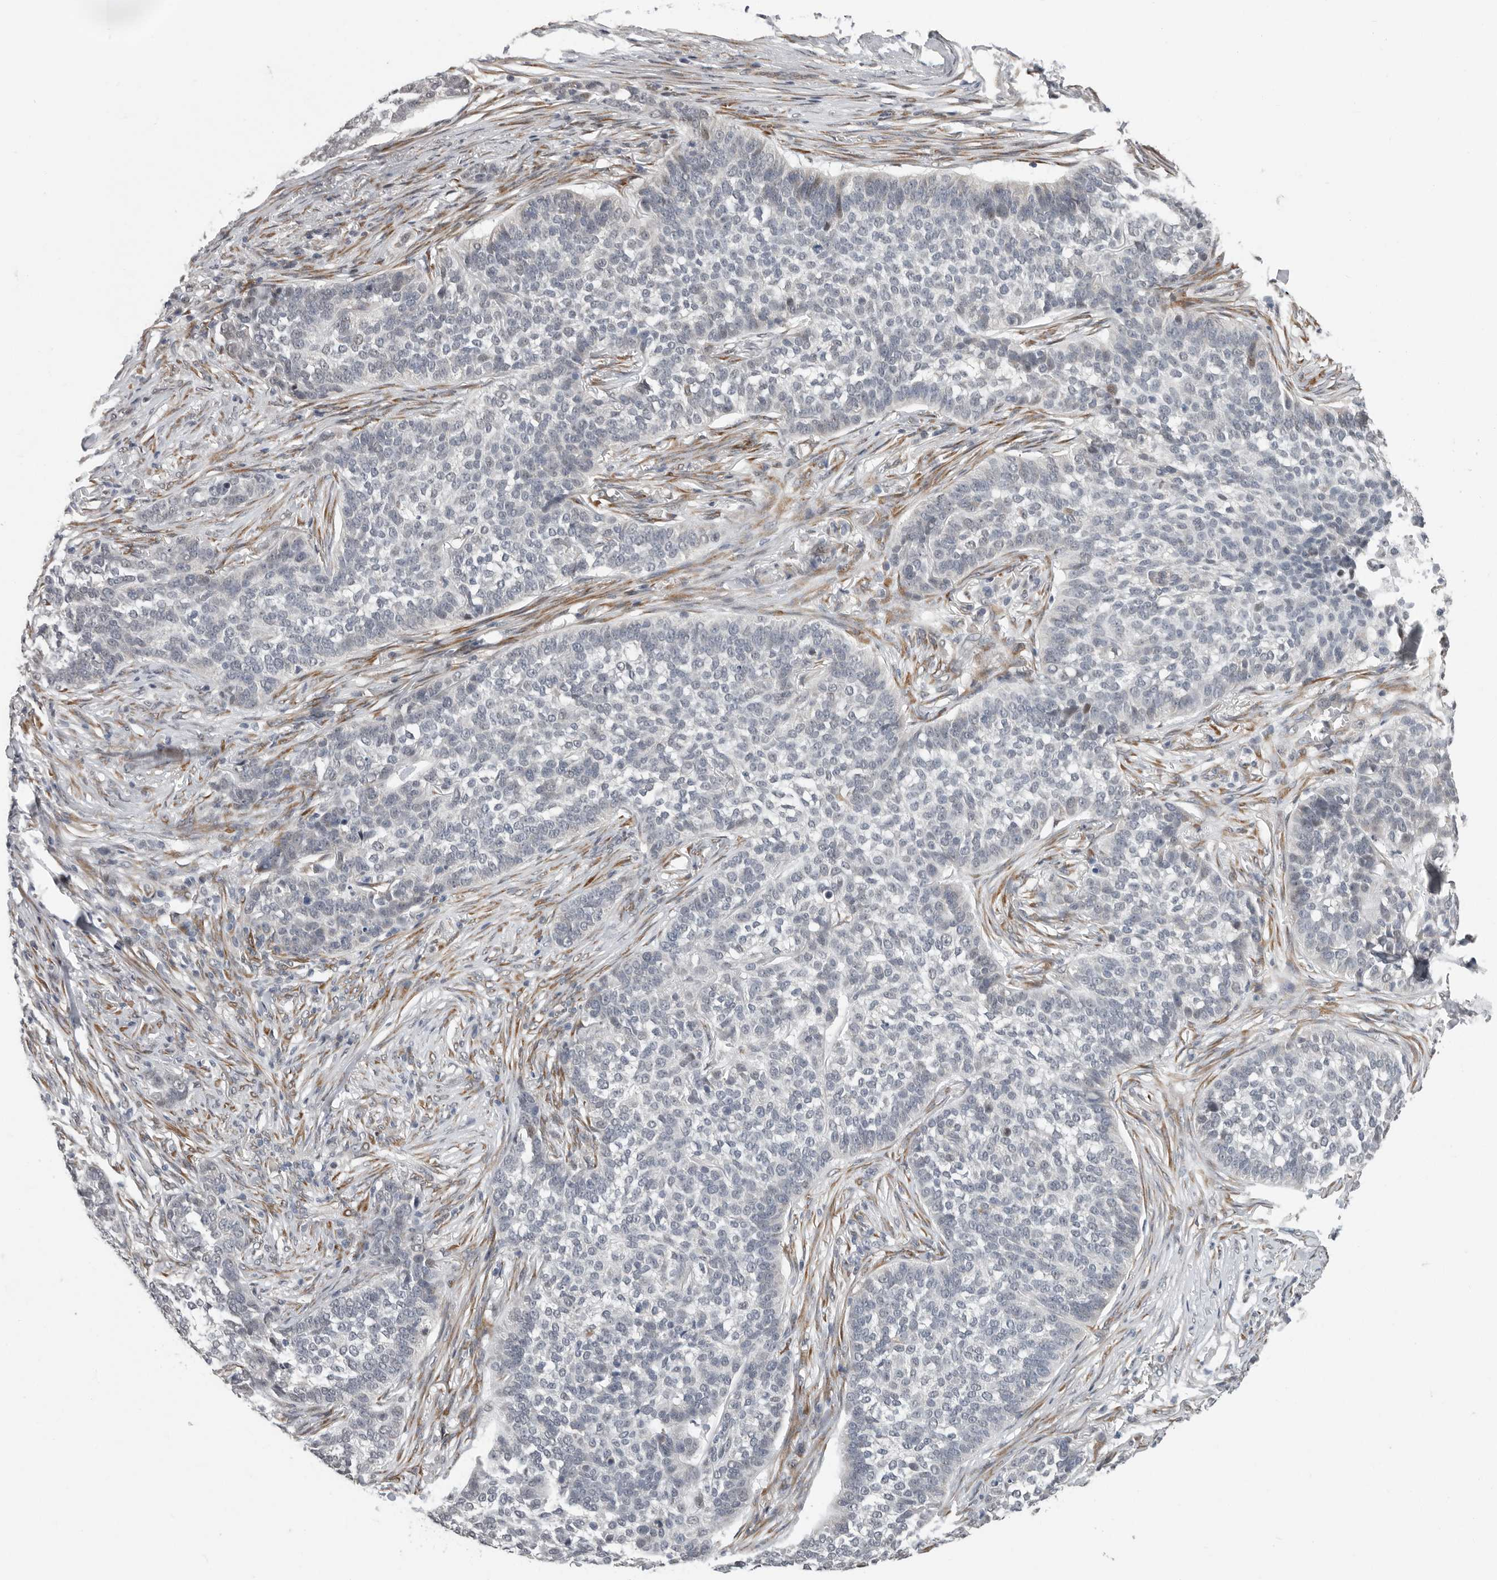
{"staining": {"intensity": "negative", "quantity": "none", "location": "none"}, "tissue": "skin cancer", "cell_type": "Tumor cells", "image_type": "cancer", "snomed": [{"axis": "morphology", "description": "Basal cell carcinoma"}, {"axis": "topography", "description": "Skin"}], "caption": "Tumor cells show no significant expression in skin cancer. Nuclei are stained in blue.", "gene": "RALGPS2", "patient": {"sex": "male", "age": 85}}